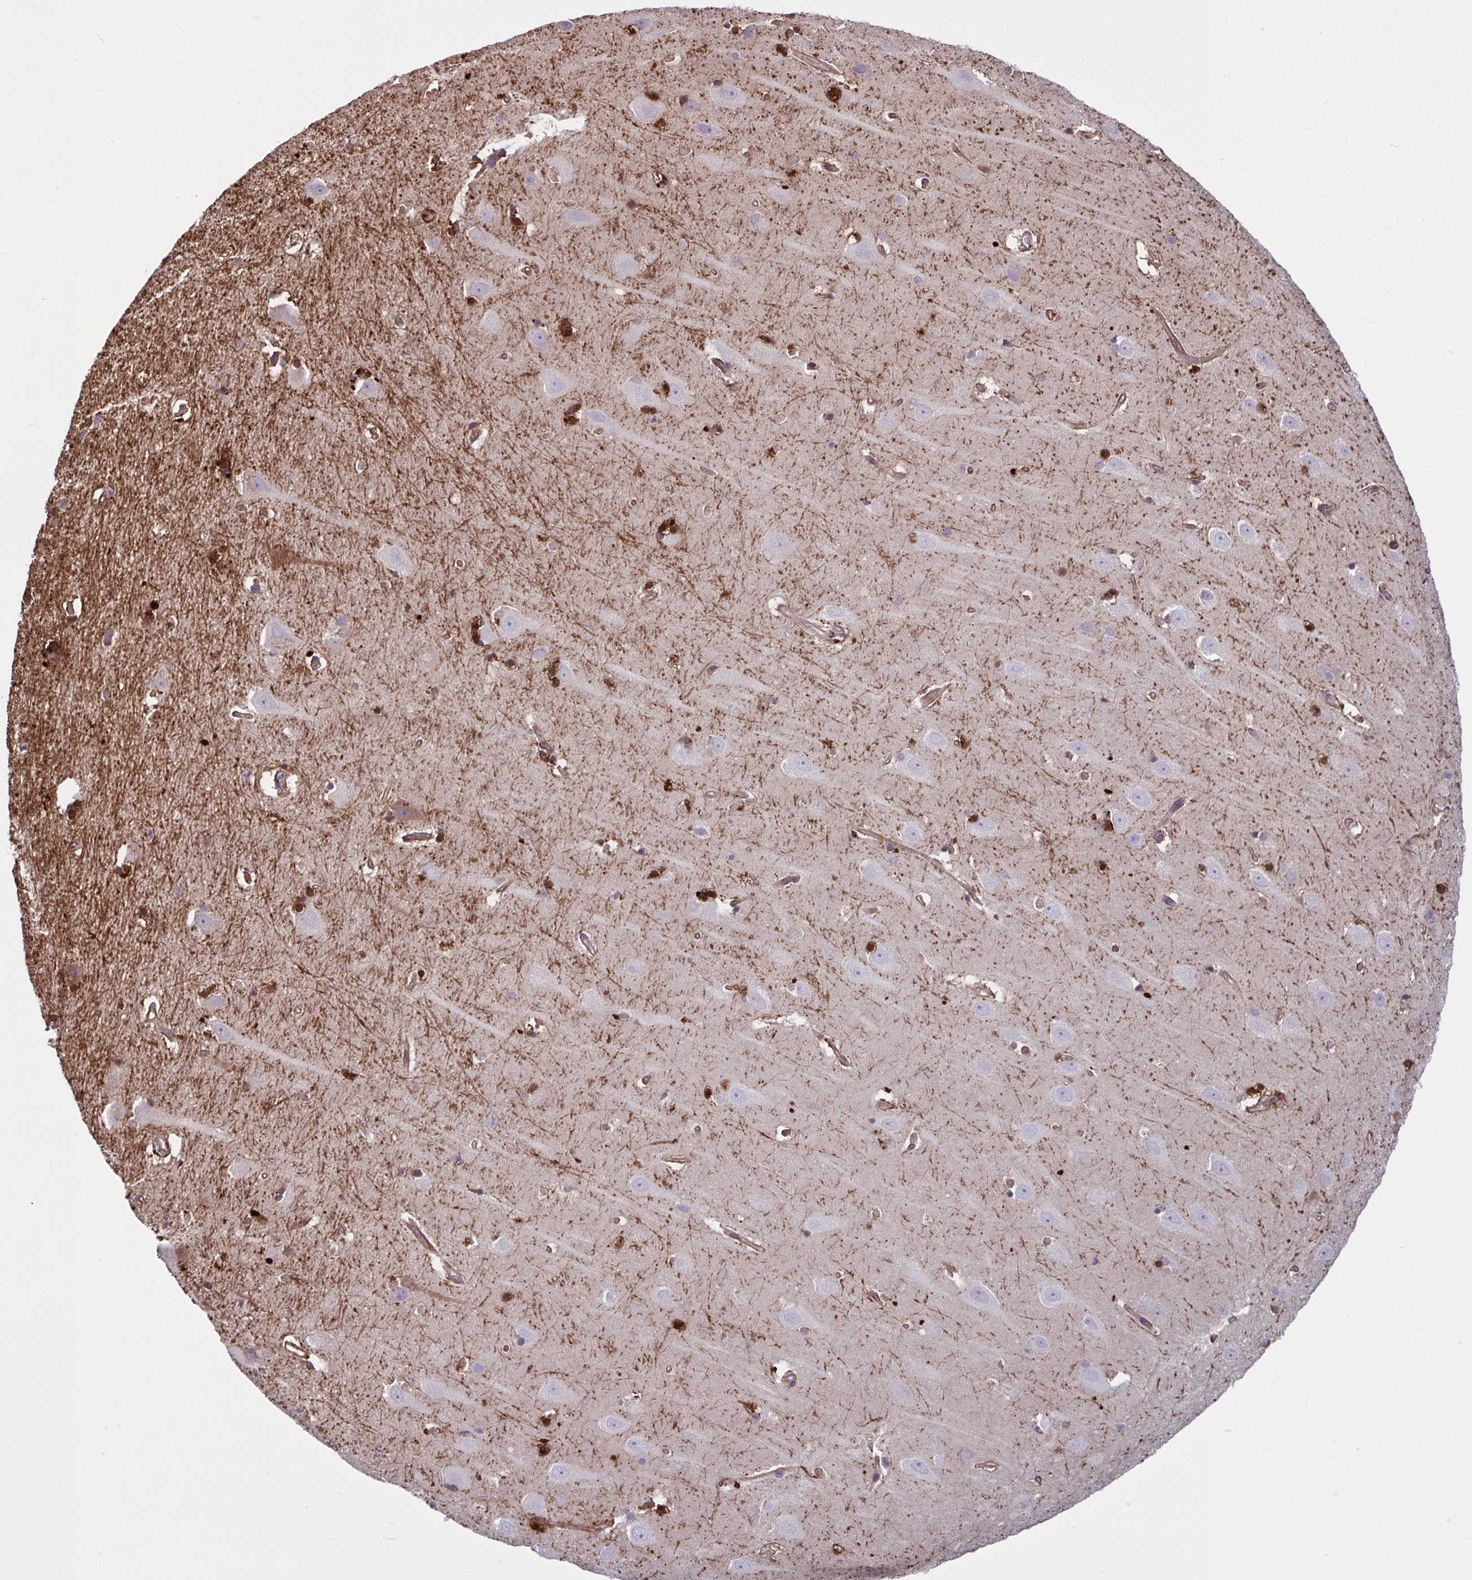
{"staining": {"intensity": "strong", "quantity": "25%-75%", "location": "cytoplasmic/membranous,nuclear"}, "tissue": "hippocampus", "cell_type": "Glial cells", "image_type": "normal", "snomed": [{"axis": "morphology", "description": "Normal tissue, NOS"}, {"axis": "topography", "description": "Hippocampus"}], "caption": "A brown stain labels strong cytoplasmic/membranous,nuclear positivity of a protein in glial cells of normal human hippocampus.", "gene": "GLTP", "patient": {"sex": "male", "age": 63}}